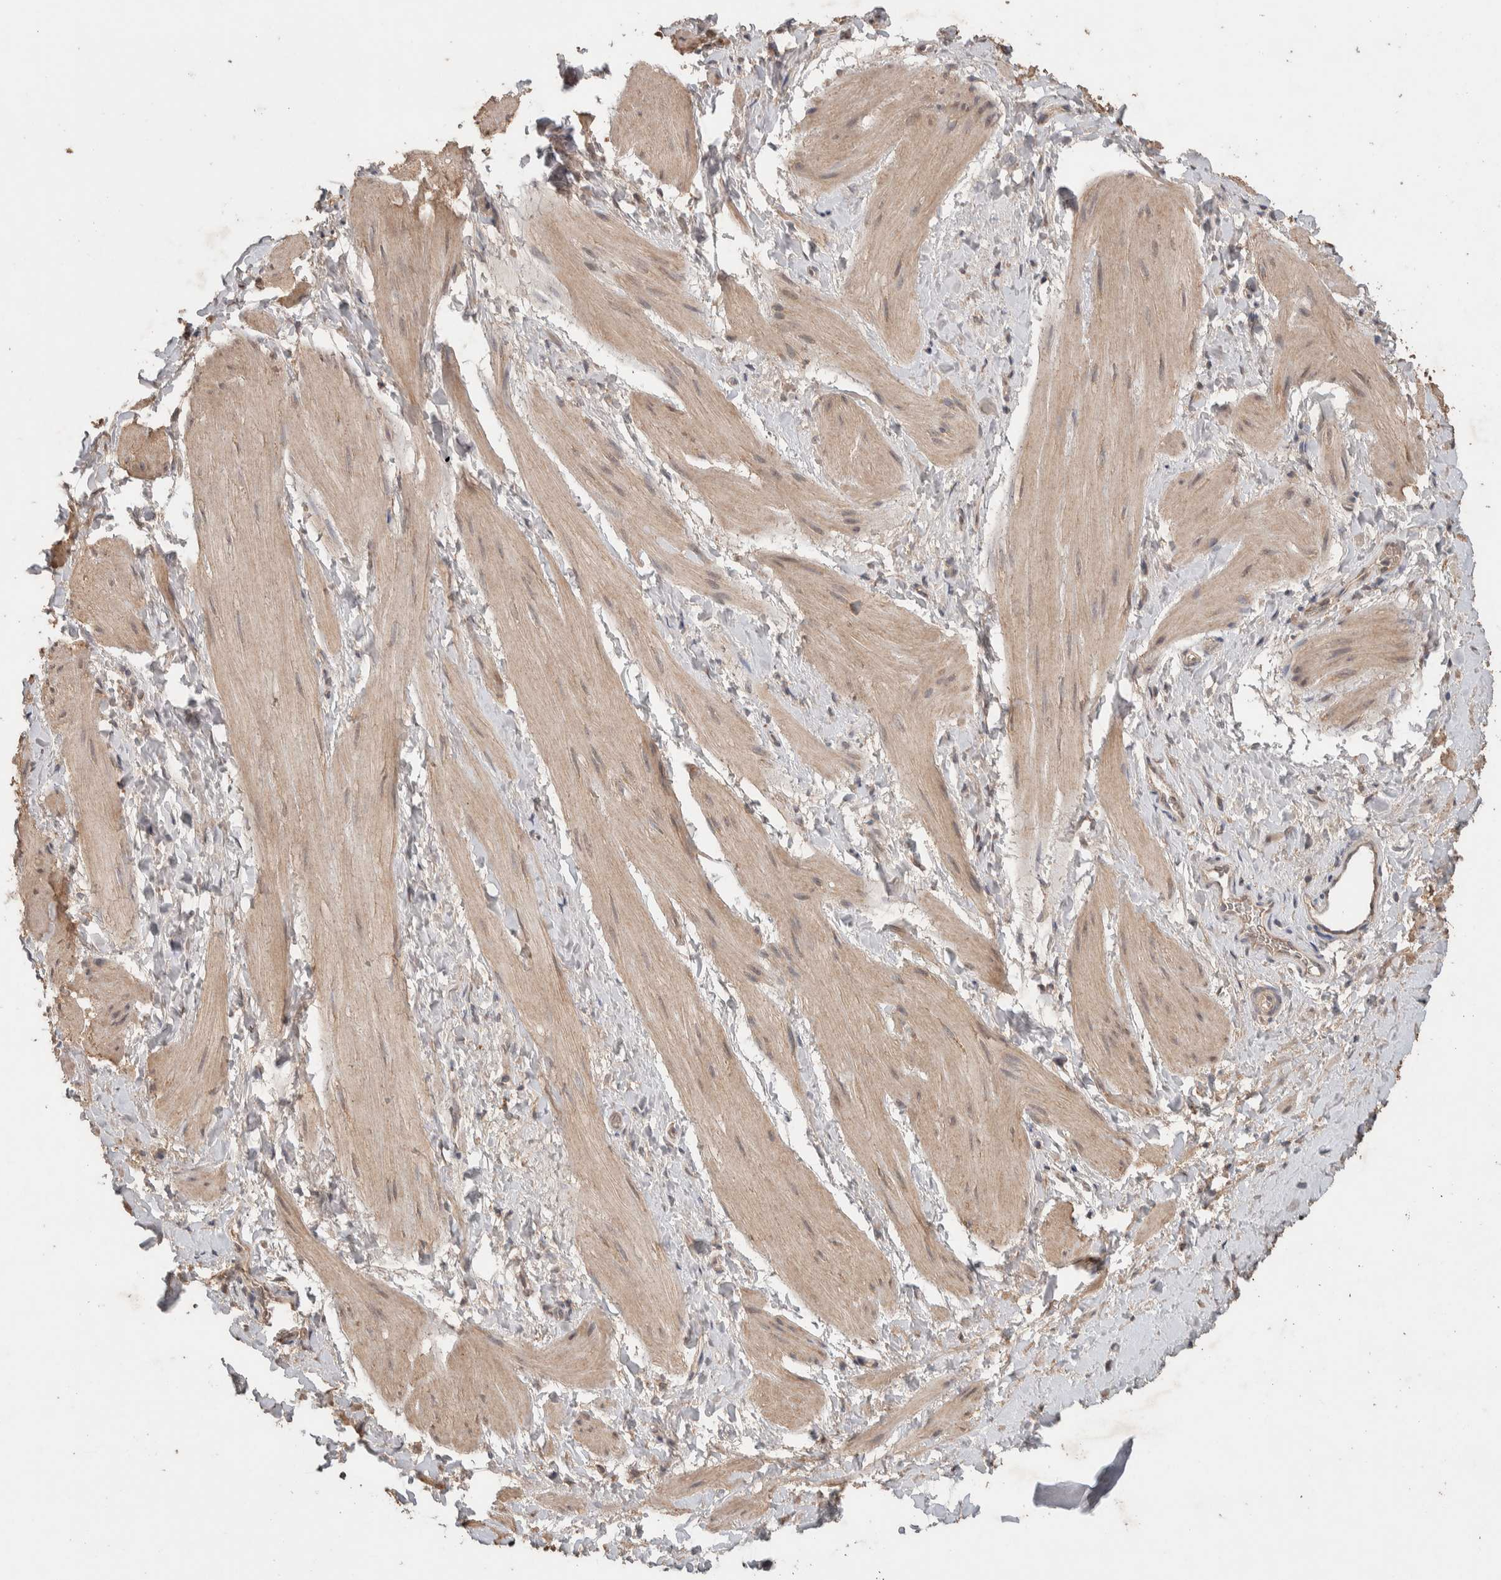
{"staining": {"intensity": "weak", "quantity": ">75%", "location": "cytoplasmic/membranous"}, "tissue": "smooth muscle", "cell_type": "Smooth muscle cells", "image_type": "normal", "snomed": [{"axis": "morphology", "description": "Normal tissue, NOS"}, {"axis": "topography", "description": "Smooth muscle"}], "caption": "Immunohistochemical staining of normal human smooth muscle exhibits weak cytoplasmic/membranous protein staining in approximately >75% of smooth muscle cells.", "gene": "KCNJ5", "patient": {"sex": "male", "age": 16}}